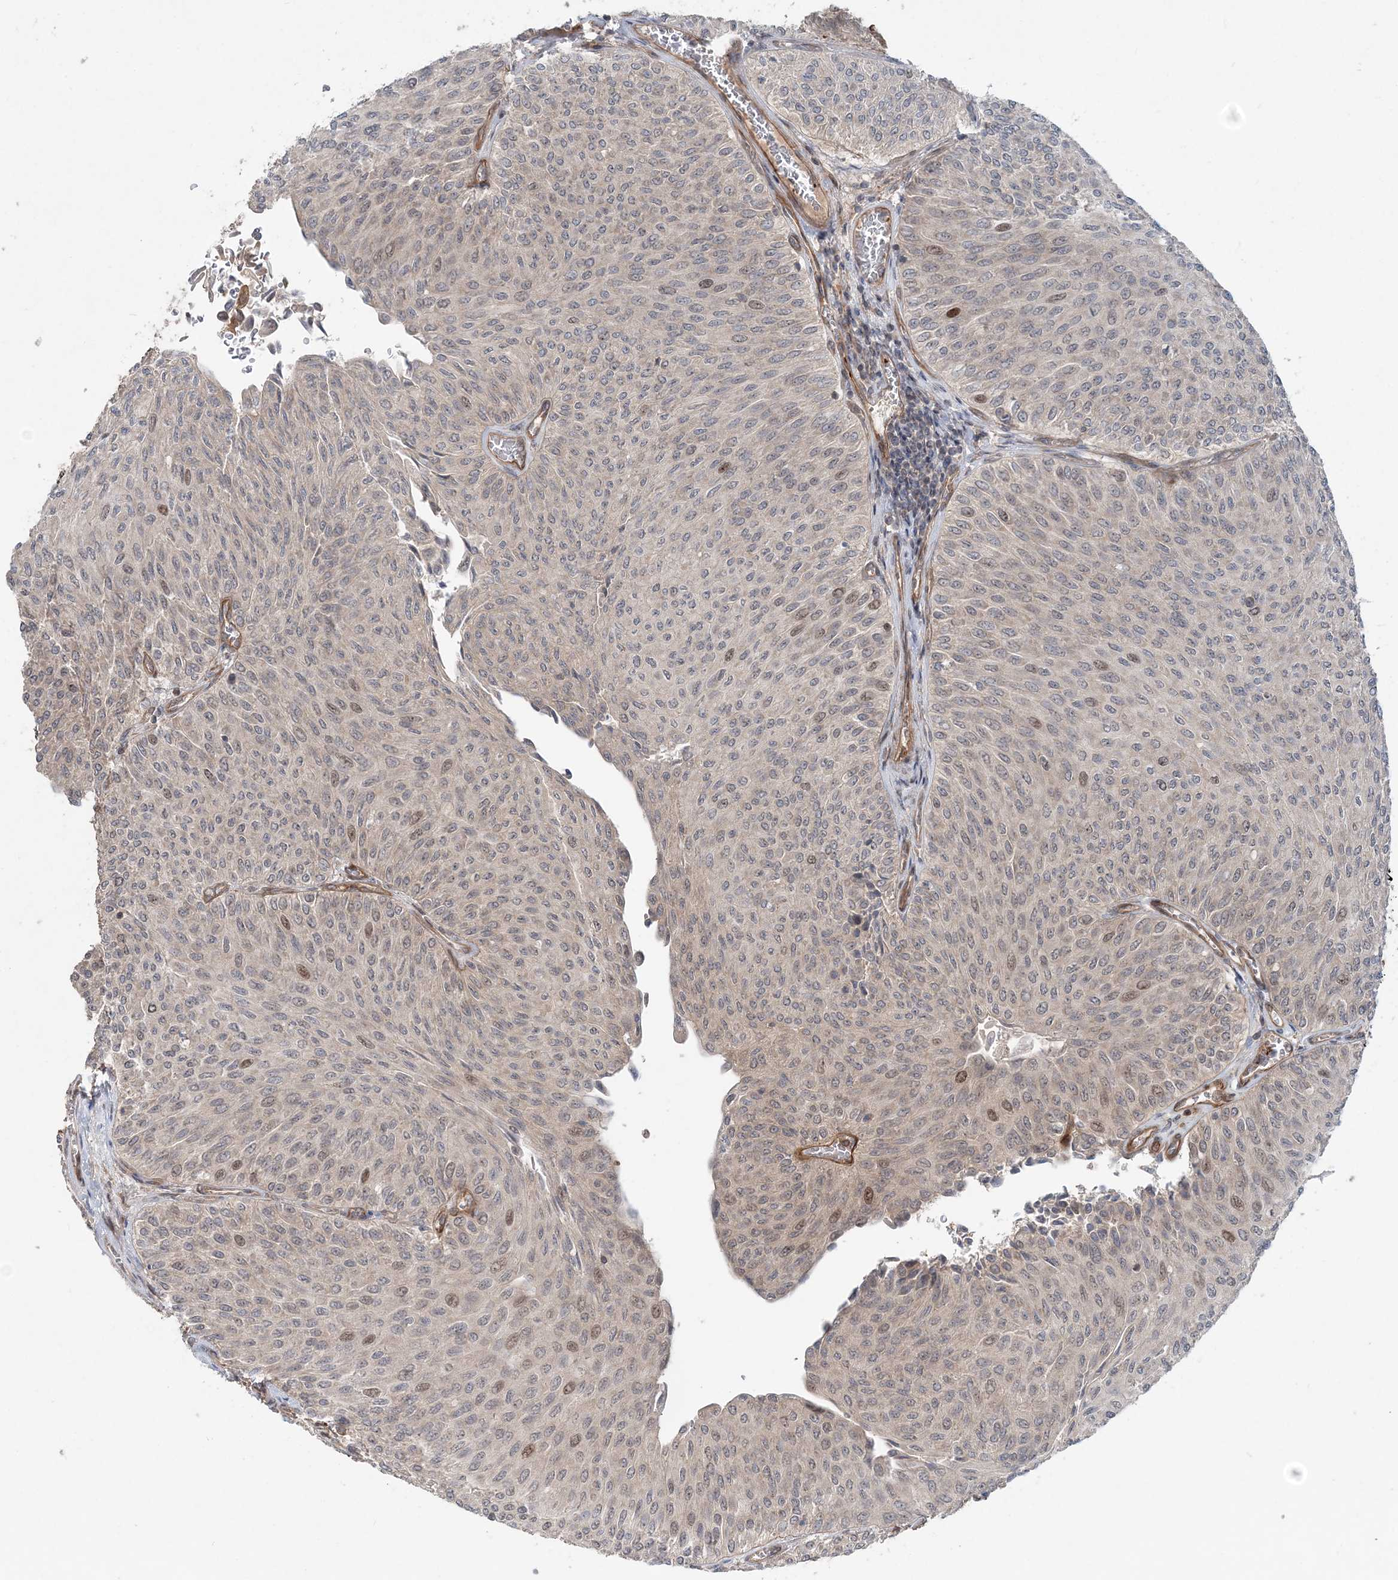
{"staining": {"intensity": "moderate", "quantity": "<25%", "location": "cytoplasmic/membranous,nuclear"}, "tissue": "urothelial cancer", "cell_type": "Tumor cells", "image_type": "cancer", "snomed": [{"axis": "morphology", "description": "Urothelial carcinoma, Low grade"}, {"axis": "topography", "description": "Urinary bladder"}], "caption": "DAB (3,3'-diaminobenzidine) immunohistochemical staining of human urothelial carcinoma (low-grade) reveals moderate cytoplasmic/membranous and nuclear protein positivity in approximately <25% of tumor cells. (brown staining indicates protein expression, while blue staining denotes nuclei).", "gene": "GEMIN5", "patient": {"sex": "male", "age": 78}}